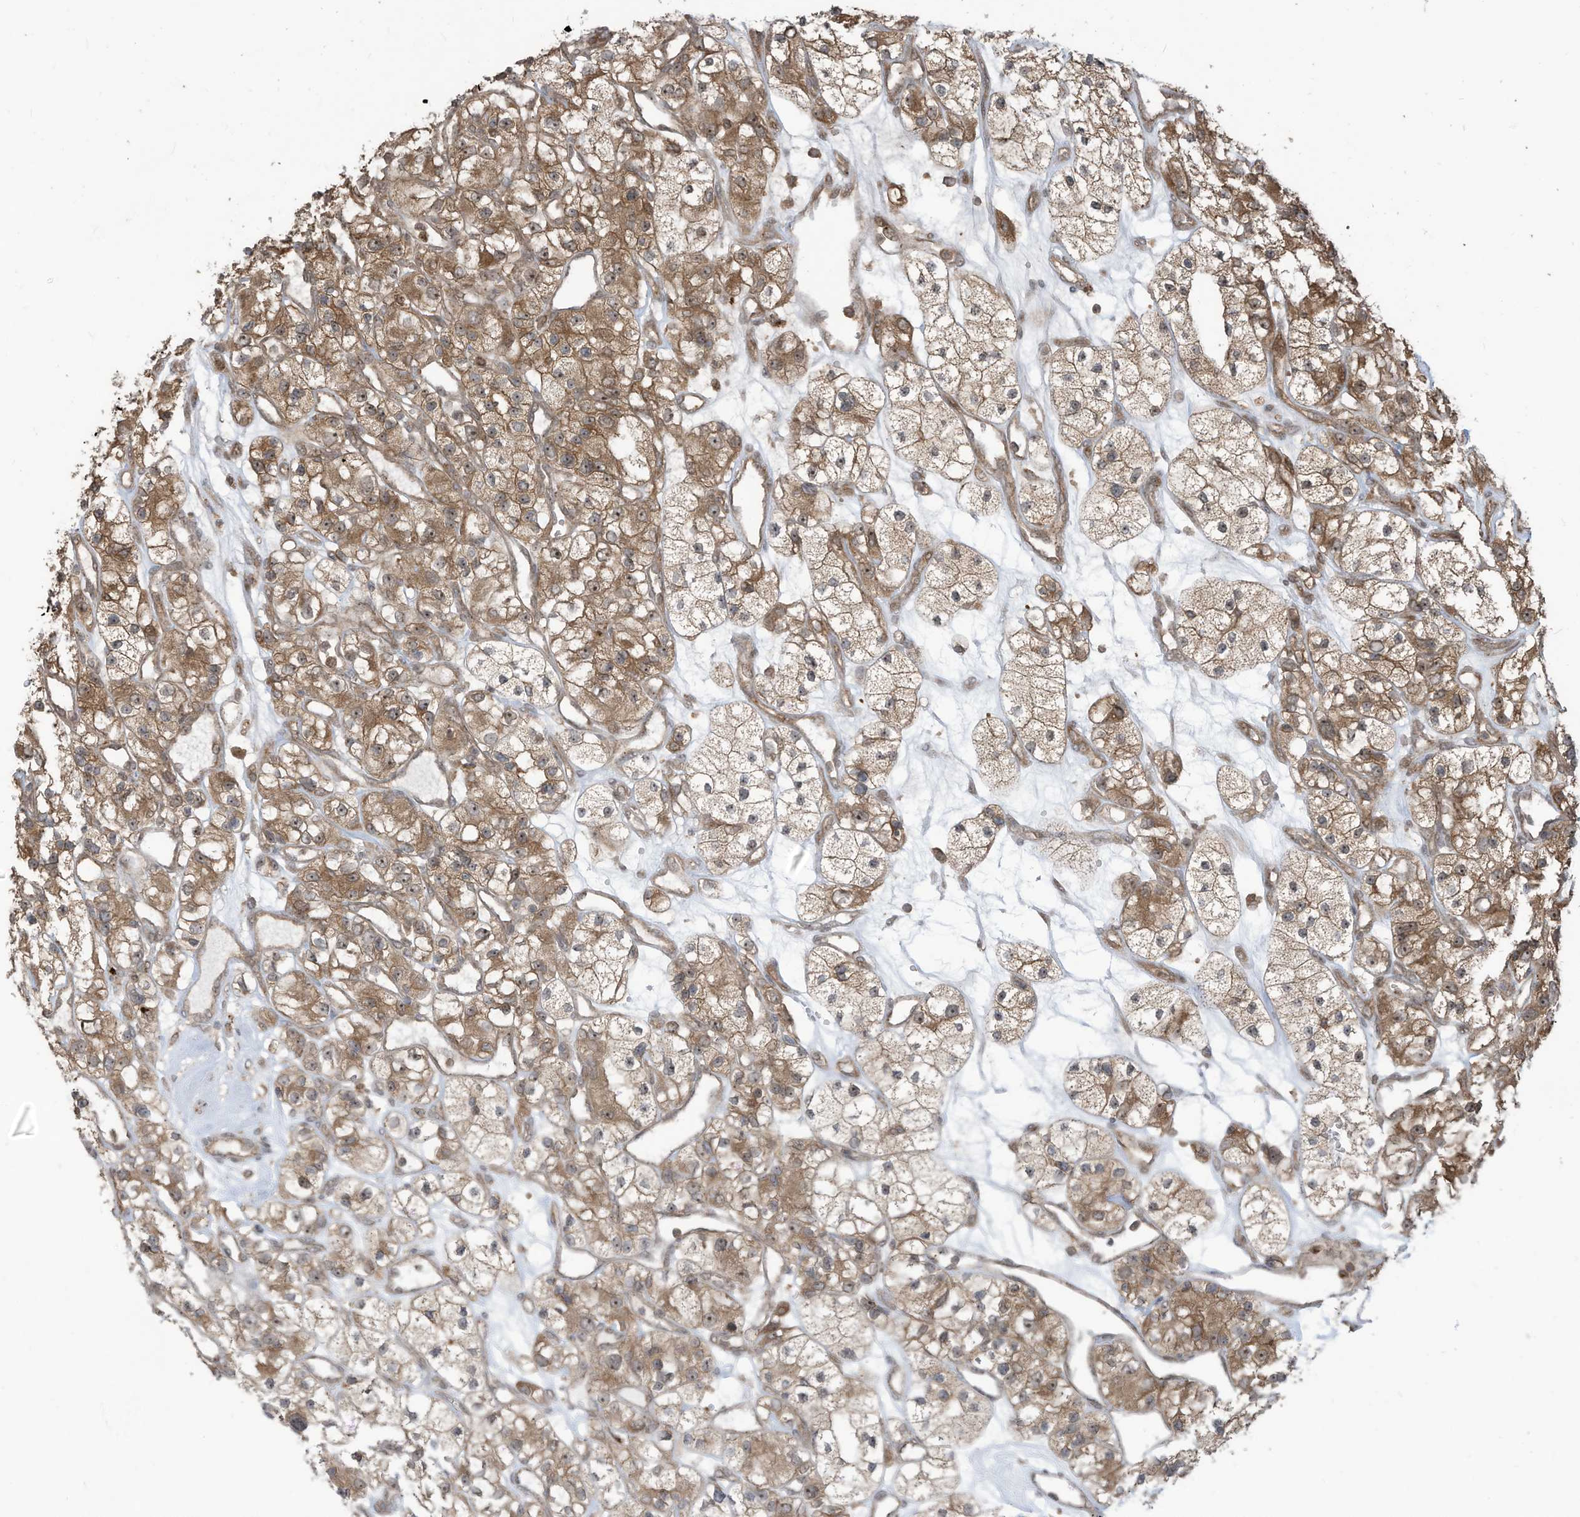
{"staining": {"intensity": "moderate", "quantity": ">75%", "location": "cytoplasmic/membranous,nuclear"}, "tissue": "renal cancer", "cell_type": "Tumor cells", "image_type": "cancer", "snomed": [{"axis": "morphology", "description": "Adenocarcinoma, NOS"}, {"axis": "topography", "description": "Kidney"}], "caption": "Moderate cytoplasmic/membranous and nuclear protein staining is seen in about >75% of tumor cells in adenocarcinoma (renal).", "gene": "CARF", "patient": {"sex": "female", "age": 57}}